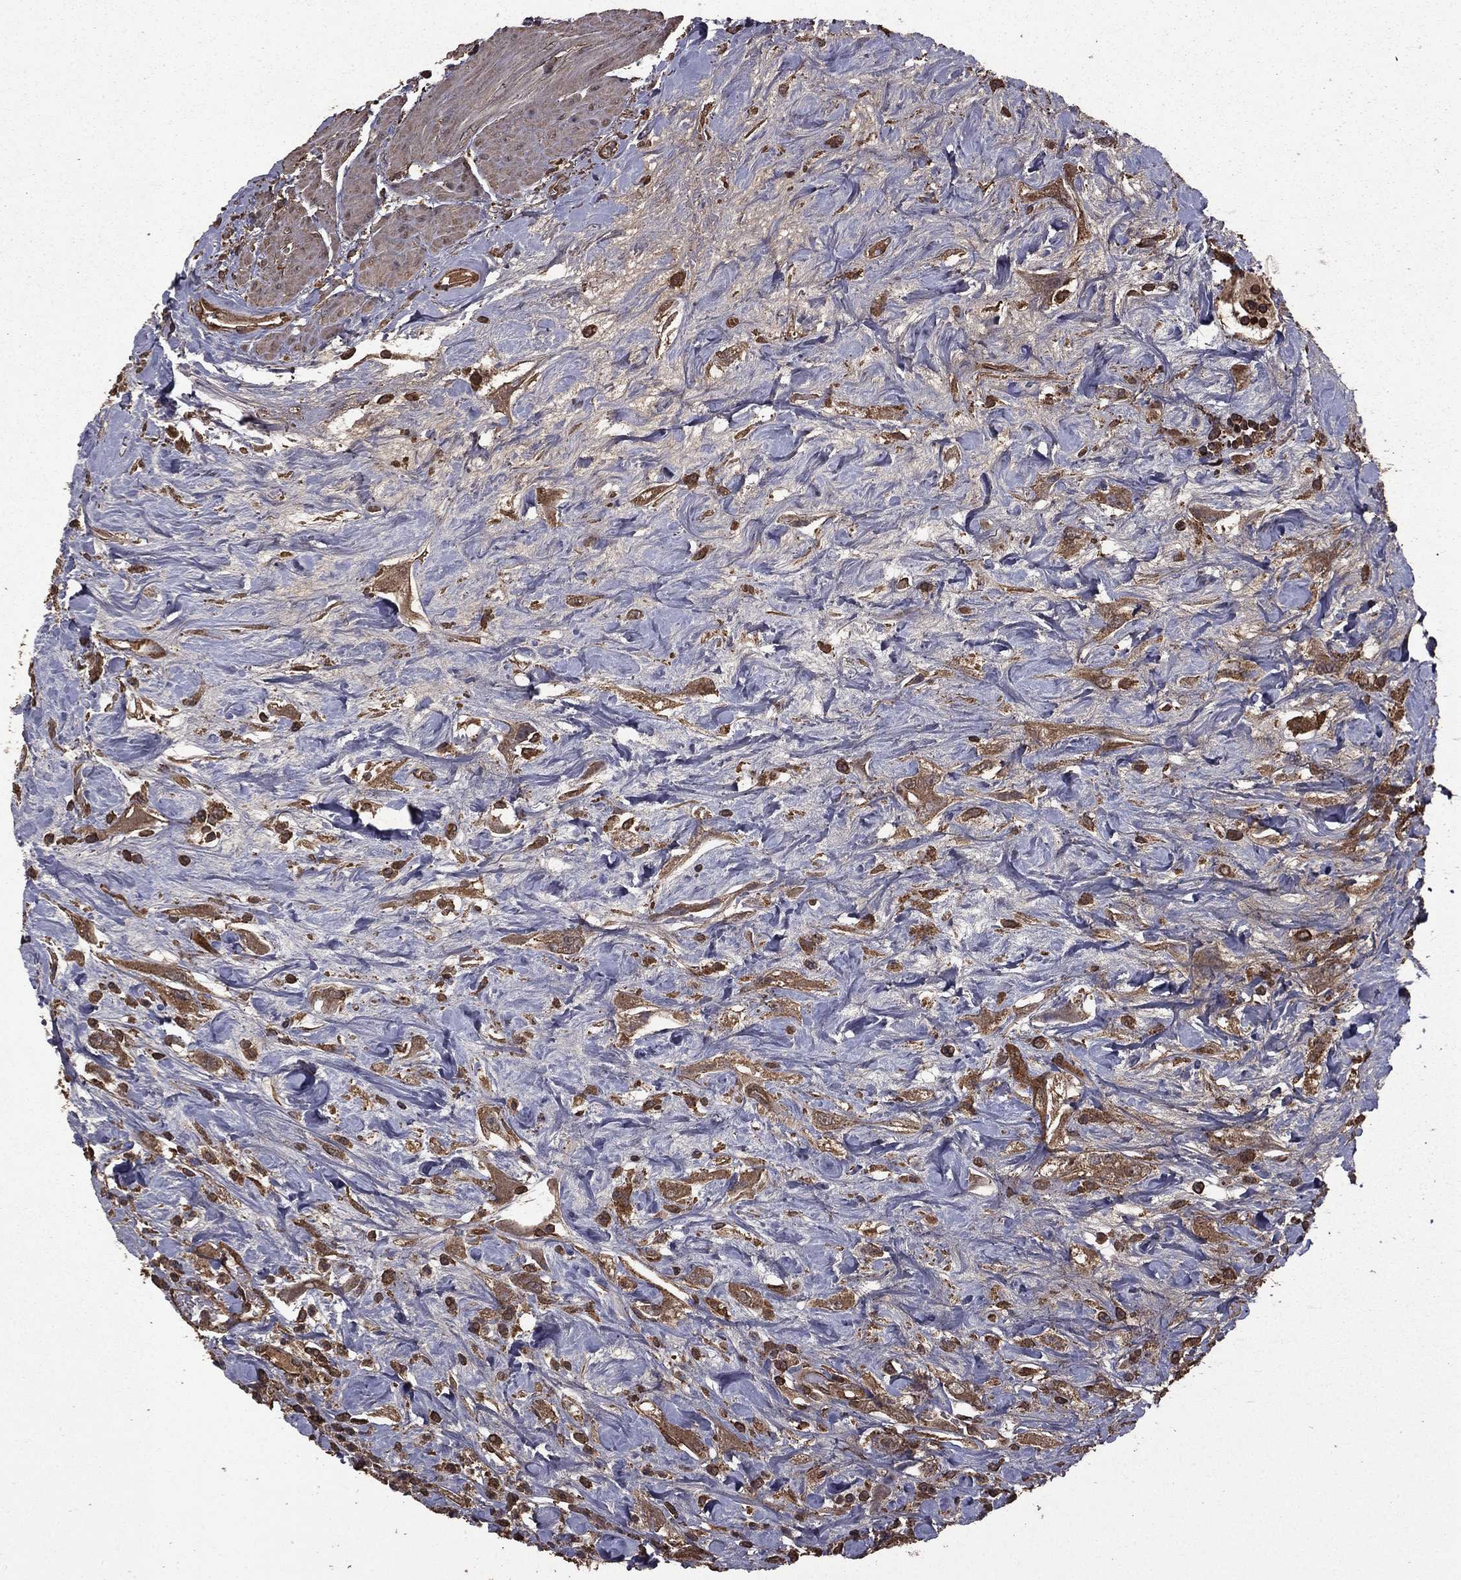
{"staining": {"intensity": "moderate", "quantity": ">75%", "location": "cytoplasmic/membranous"}, "tissue": "urothelial cancer", "cell_type": "Tumor cells", "image_type": "cancer", "snomed": [{"axis": "morphology", "description": "Urothelial carcinoma, High grade"}, {"axis": "topography", "description": "Urinary bladder"}], "caption": "Brown immunohistochemical staining in high-grade urothelial carcinoma shows moderate cytoplasmic/membranous expression in approximately >75% of tumor cells.", "gene": "BIRC6", "patient": {"sex": "male", "age": 79}}